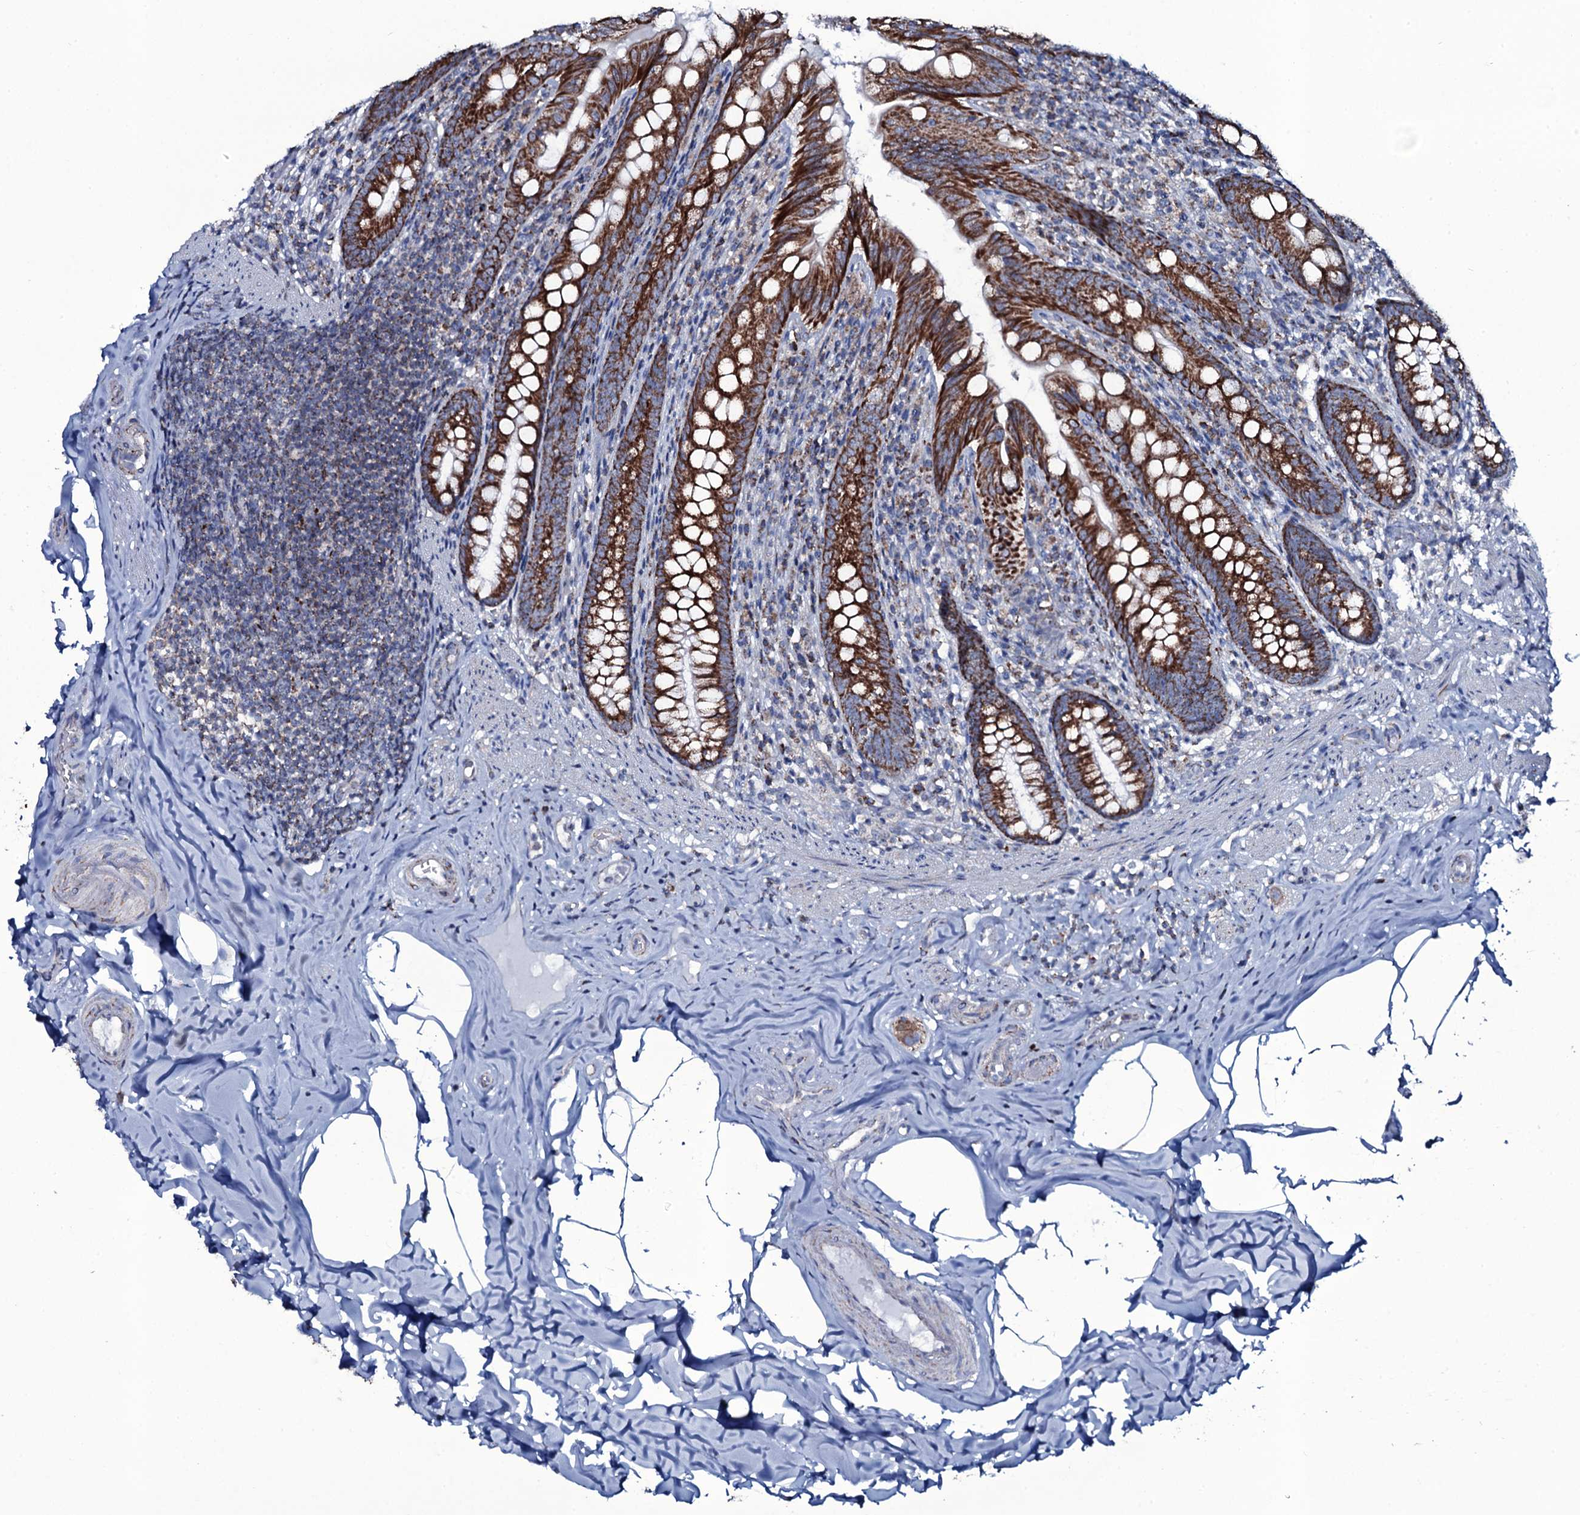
{"staining": {"intensity": "strong", "quantity": ">75%", "location": "cytoplasmic/membranous"}, "tissue": "appendix", "cell_type": "Glandular cells", "image_type": "normal", "snomed": [{"axis": "morphology", "description": "Normal tissue, NOS"}, {"axis": "topography", "description": "Appendix"}], "caption": "Human appendix stained for a protein (brown) reveals strong cytoplasmic/membranous positive staining in about >75% of glandular cells.", "gene": "MRPS35", "patient": {"sex": "male", "age": 55}}